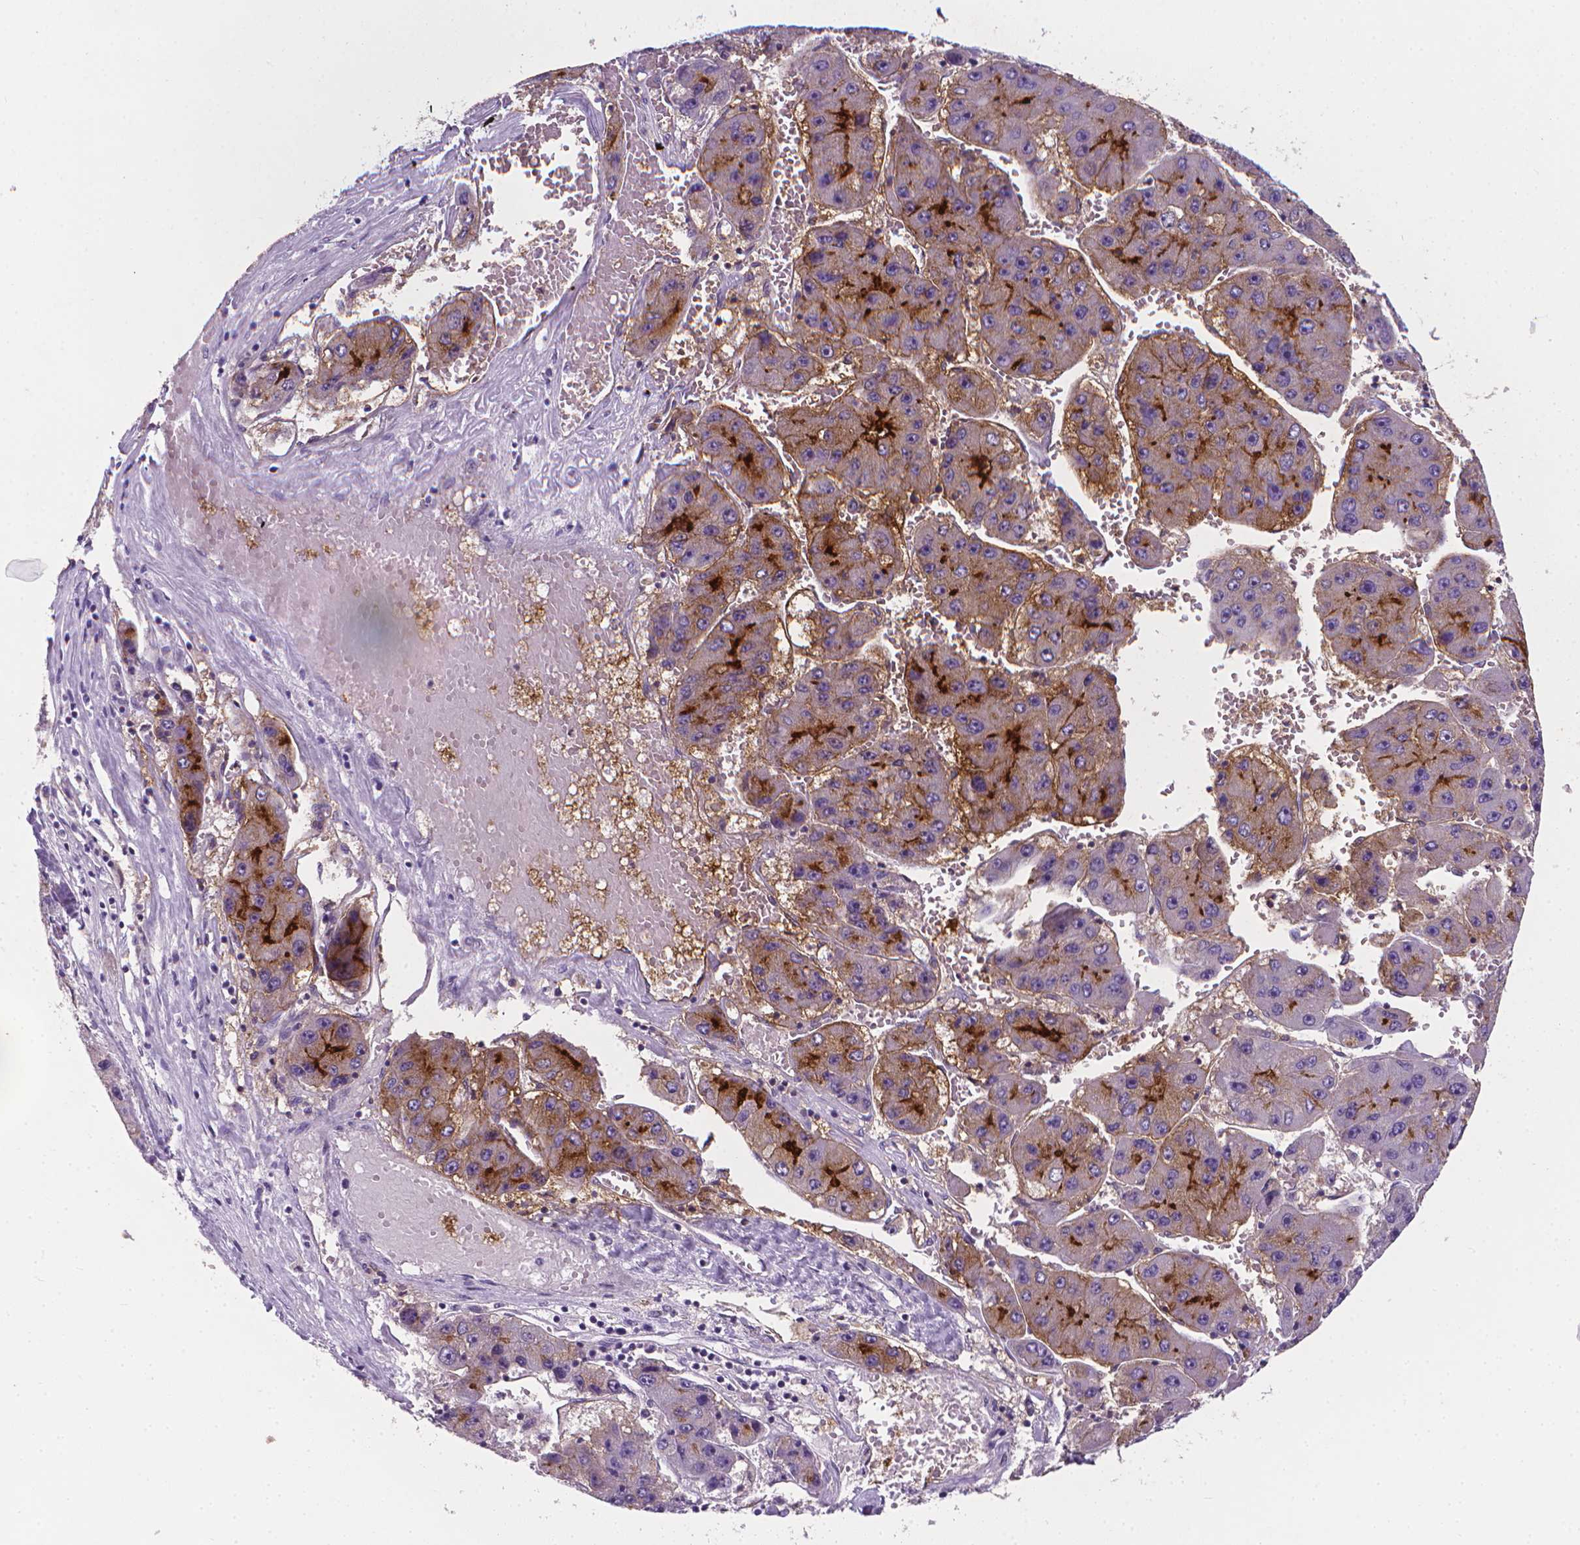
{"staining": {"intensity": "strong", "quantity": "<25%", "location": "cytoplasmic/membranous"}, "tissue": "liver cancer", "cell_type": "Tumor cells", "image_type": "cancer", "snomed": [{"axis": "morphology", "description": "Carcinoma, Hepatocellular, NOS"}, {"axis": "topography", "description": "Liver"}], "caption": "Hepatocellular carcinoma (liver) stained with DAB (3,3'-diaminobenzidine) IHC reveals medium levels of strong cytoplasmic/membranous expression in approximately <25% of tumor cells. (Brightfield microscopy of DAB IHC at high magnification).", "gene": "XPNPEP2", "patient": {"sex": "female", "age": 61}}